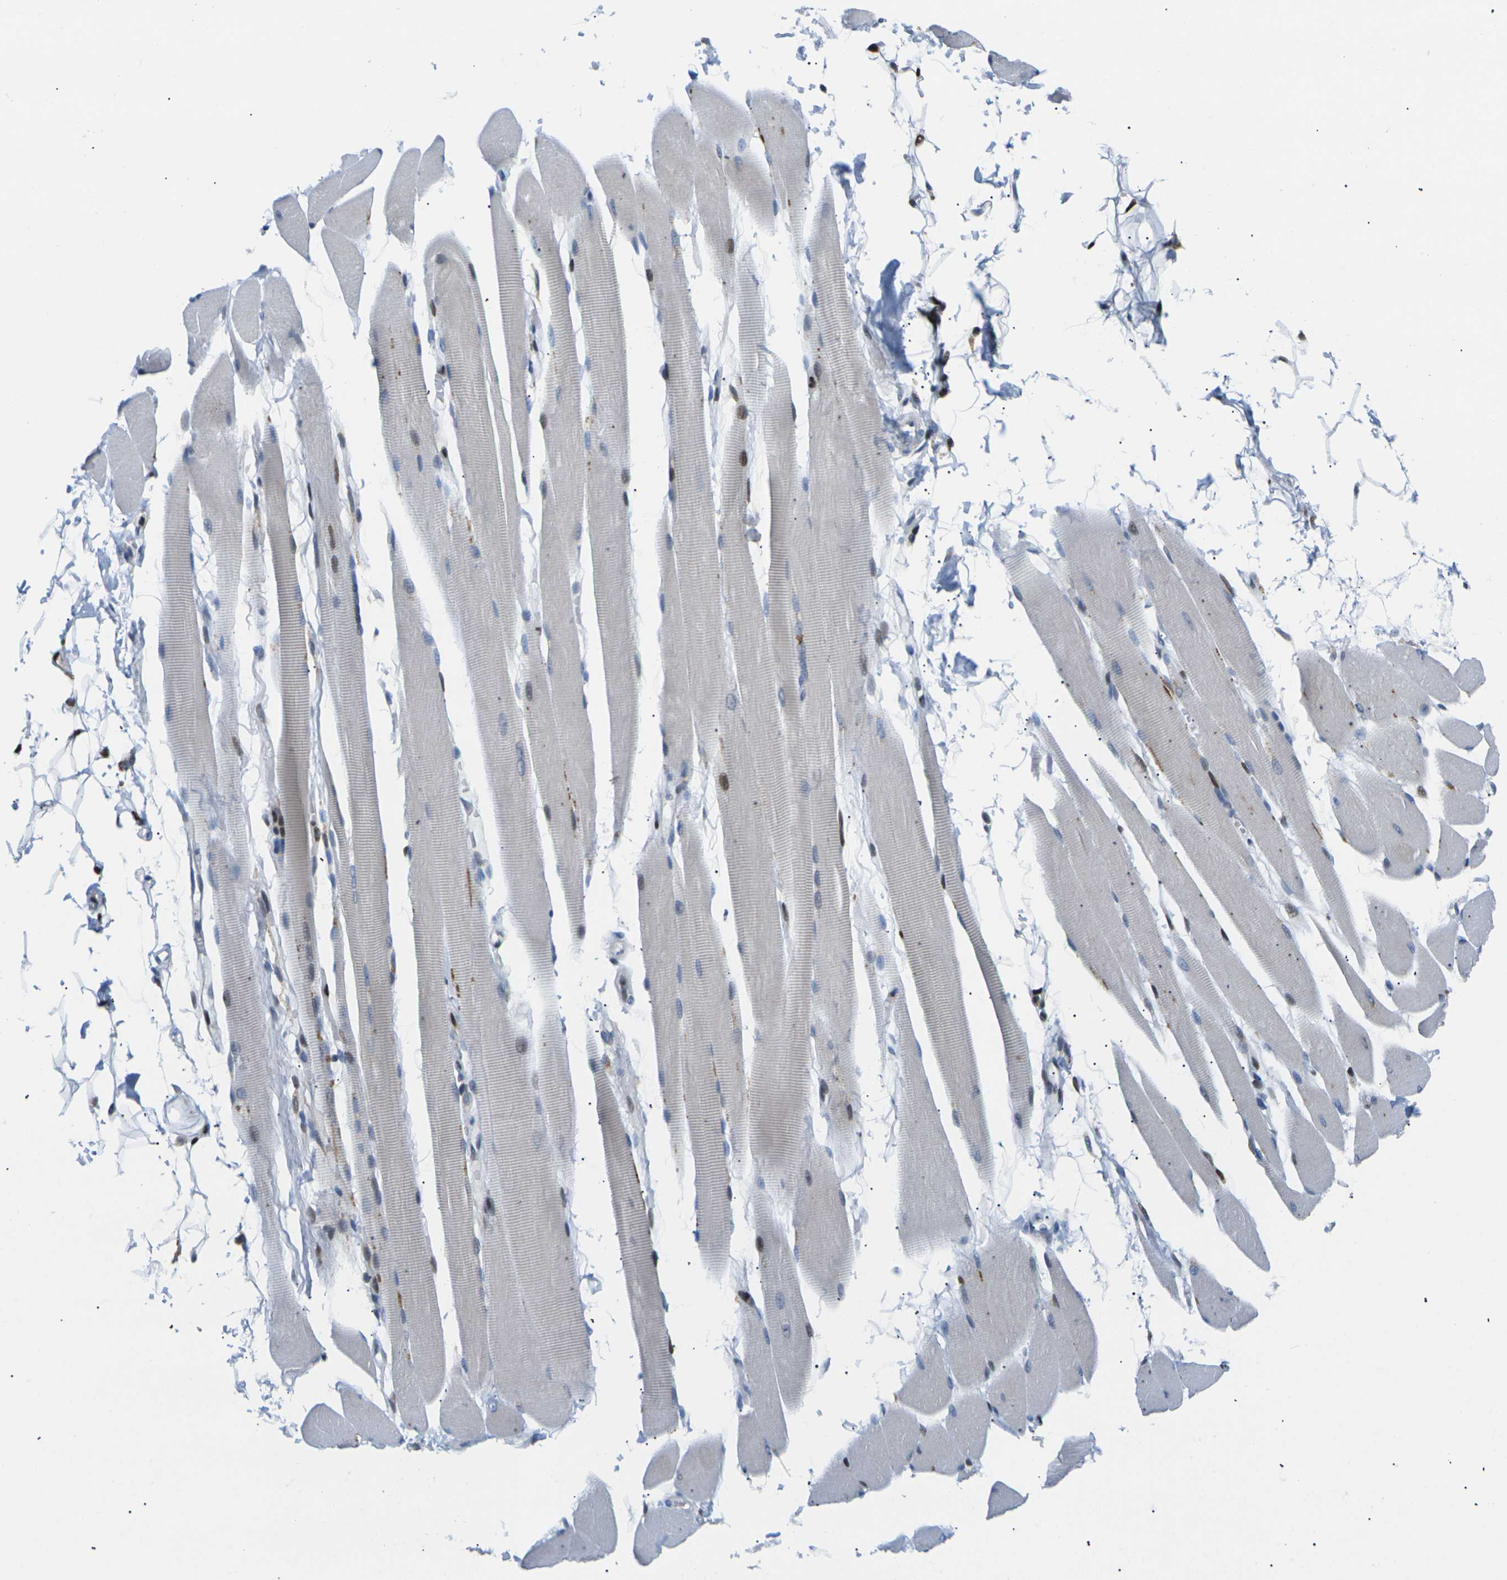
{"staining": {"intensity": "moderate", "quantity": "<25%", "location": "cytoplasmic/membranous,nuclear"}, "tissue": "skeletal muscle", "cell_type": "Myocytes", "image_type": "normal", "snomed": [{"axis": "morphology", "description": "Normal tissue, NOS"}, {"axis": "topography", "description": "Skeletal muscle"}, {"axis": "topography", "description": "Oral tissue"}, {"axis": "topography", "description": "Peripheral nerve tissue"}], "caption": "Brown immunohistochemical staining in unremarkable human skeletal muscle demonstrates moderate cytoplasmic/membranous,nuclear positivity in approximately <25% of myocytes.", "gene": "RPS6KA3", "patient": {"sex": "female", "age": 84}}